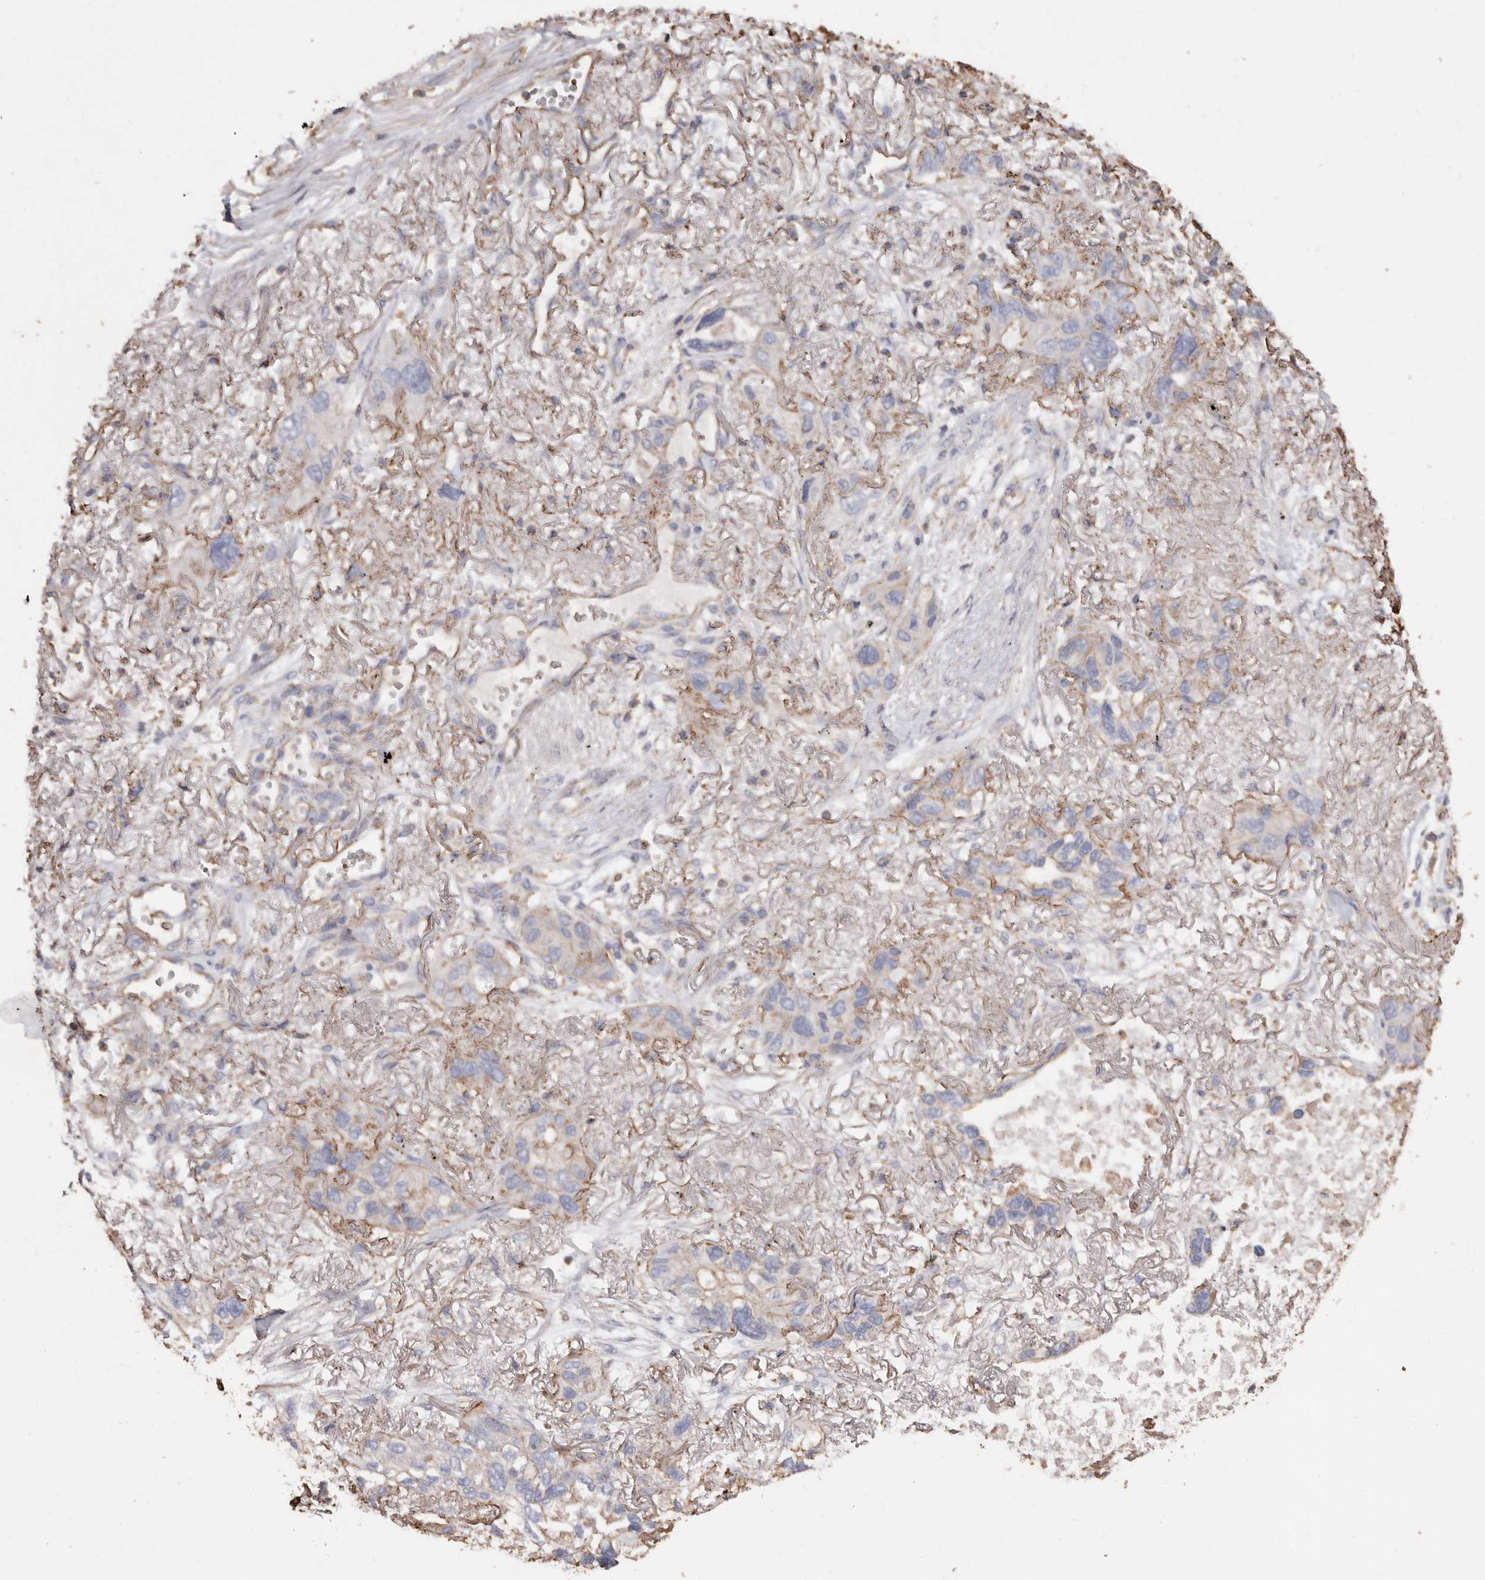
{"staining": {"intensity": "moderate", "quantity": "<25%", "location": "cytoplasmic/membranous"}, "tissue": "lung cancer", "cell_type": "Tumor cells", "image_type": "cancer", "snomed": [{"axis": "morphology", "description": "Squamous cell carcinoma, NOS"}, {"axis": "topography", "description": "Lung"}], "caption": "Protein staining by IHC reveals moderate cytoplasmic/membranous staining in approximately <25% of tumor cells in lung cancer (squamous cell carcinoma).", "gene": "COQ8B", "patient": {"sex": "female", "age": 73}}